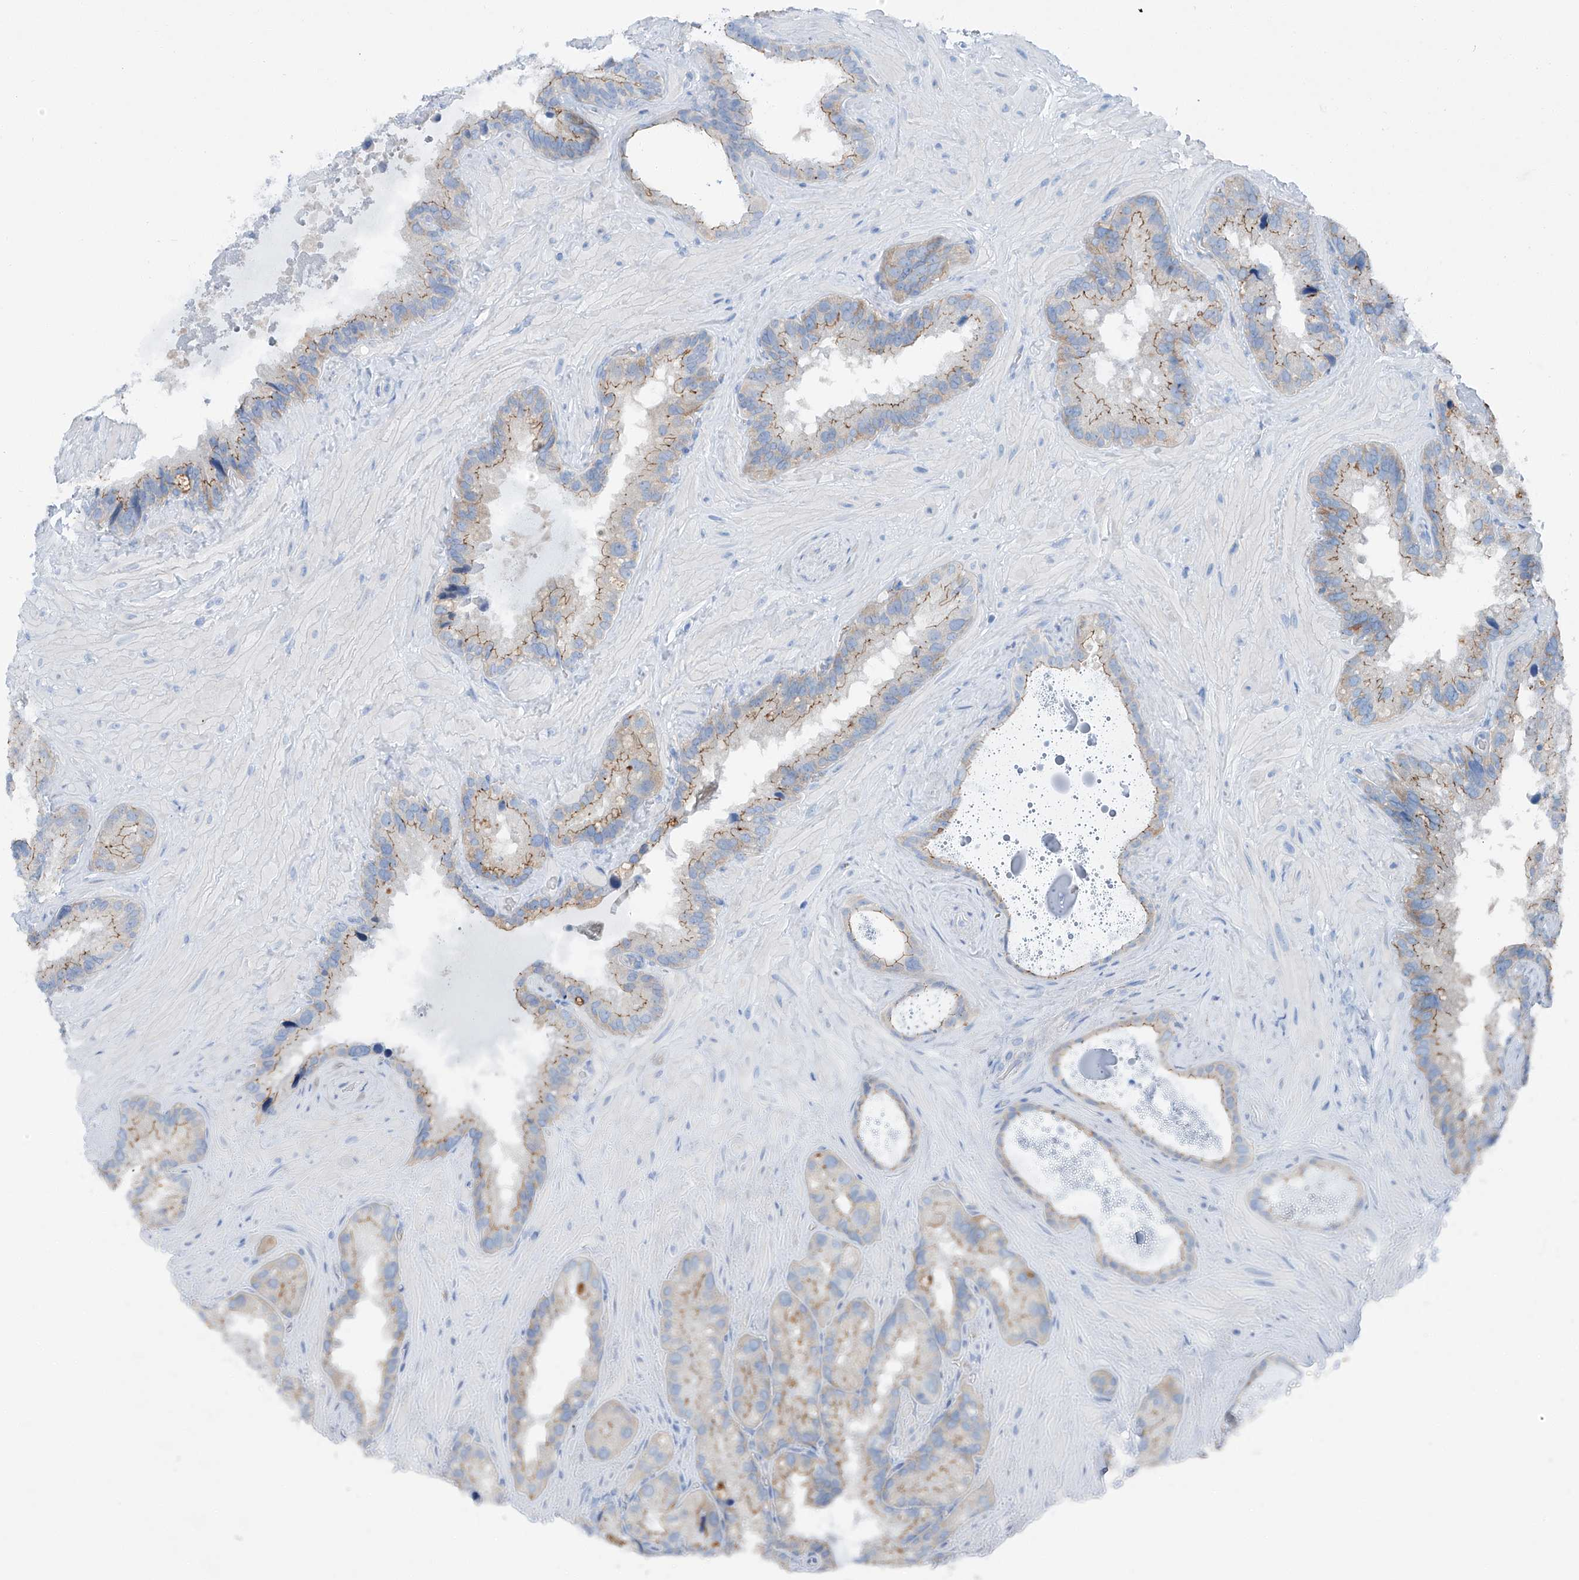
{"staining": {"intensity": "moderate", "quantity": "25%-75%", "location": "cytoplasmic/membranous"}, "tissue": "seminal vesicle", "cell_type": "Glandular cells", "image_type": "normal", "snomed": [{"axis": "morphology", "description": "Normal tissue, NOS"}, {"axis": "topography", "description": "Prostate"}, {"axis": "topography", "description": "Seminal veicle"}], "caption": "A histopathology image of human seminal vesicle stained for a protein exhibits moderate cytoplasmic/membranous brown staining in glandular cells.", "gene": "MAGI1", "patient": {"sex": "male", "age": 68}}